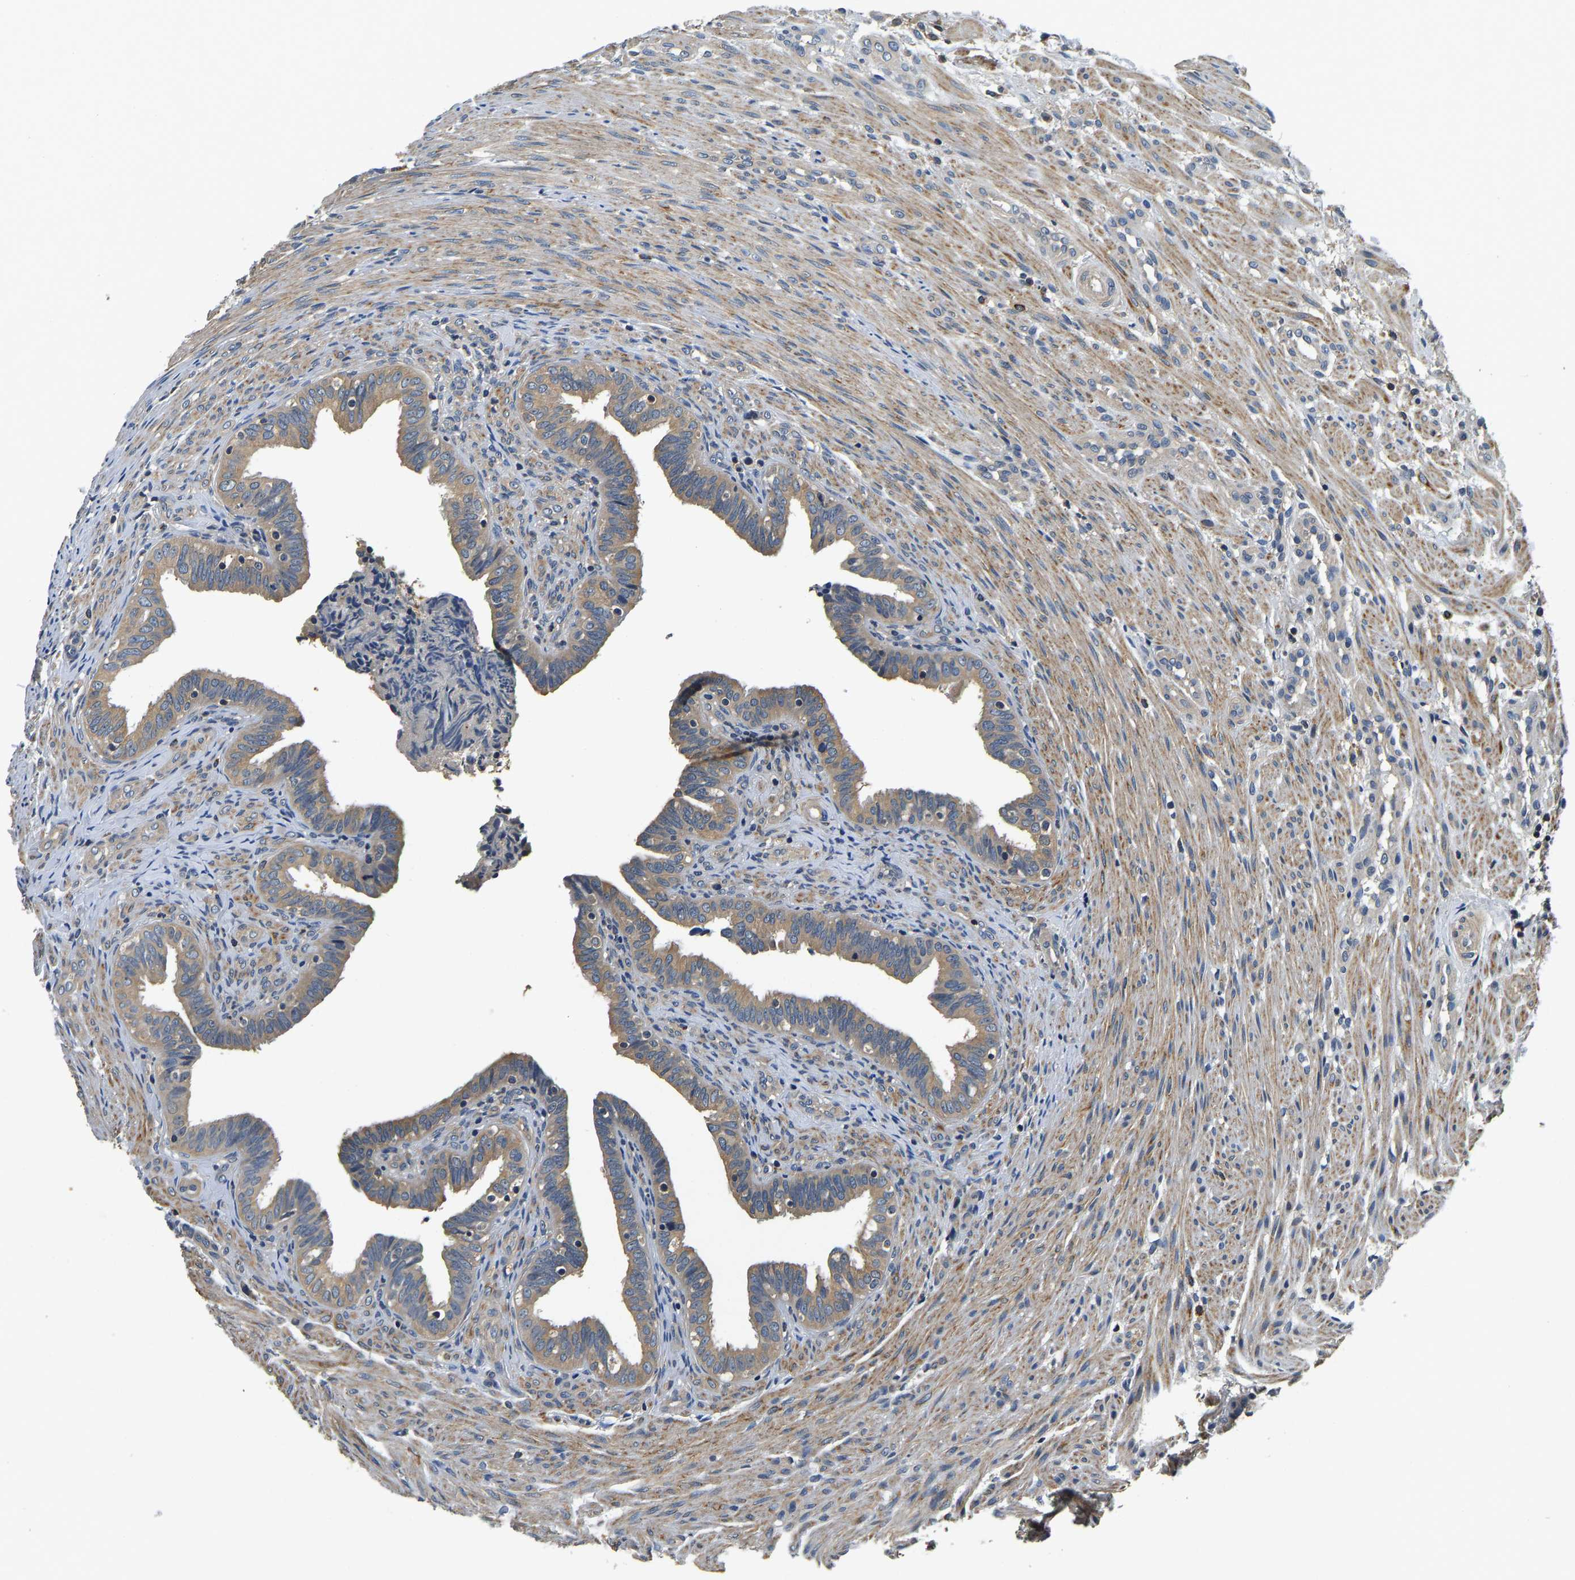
{"staining": {"intensity": "moderate", "quantity": ">75%", "location": "cytoplasmic/membranous"}, "tissue": "fallopian tube", "cell_type": "Glandular cells", "image_type": "normal", "snomed": [{"axis": "morphology", "description": "Normal tissue, NOS"}, {"axis": "topography", "description": "Fallopian tube"}, {"axis": "topography", "description": "Placenta"}], "caption": "IHC photomicrograph of unremarkable human fallopian tube stained for a protein (brown), which exhibits medium levels of moderate cytoplasmic/membranous expression in about >75% of glandular cells.", "gene": "RESF1", "patient": {"sex": "female", "age": 34}}